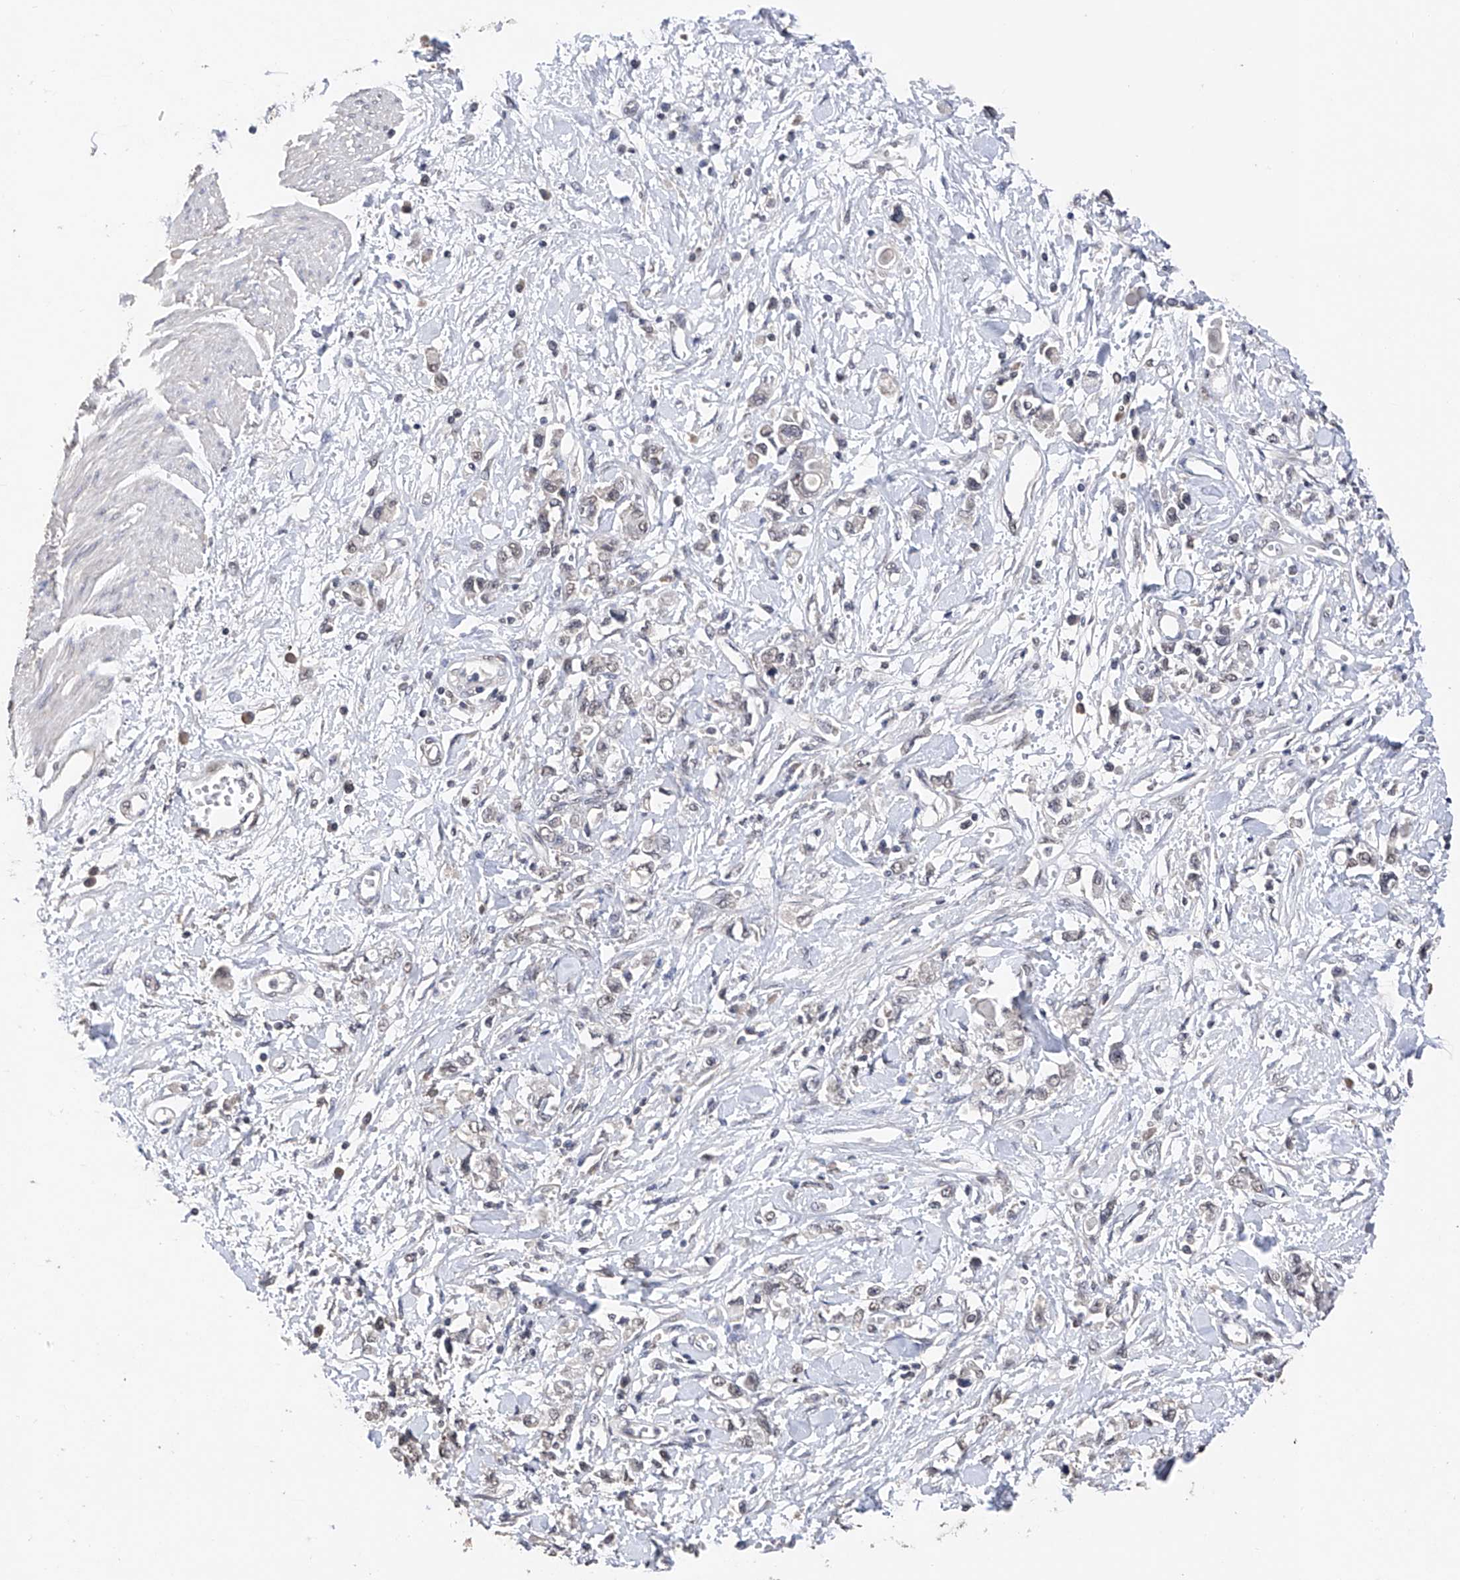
{"staining": {"intensity": "negative", "quantity": "none", "location": "none"}, "tissue": "stomach cancer", "cell_type": "Tumor cells", "image_type": "cancer", "snomed": [{"axis": "morphology", "description": "Adenocarcinoma, NOS"}, {"axis": "topography", "description": "Stomach"}], "caption": "This is an immunohistochemistry photomicrograph of human adenocarcinoma (stomach). There is no staining in tumor cells.", "gene": "DMAP1", "patient": {"sex": "female", "age": 76}}